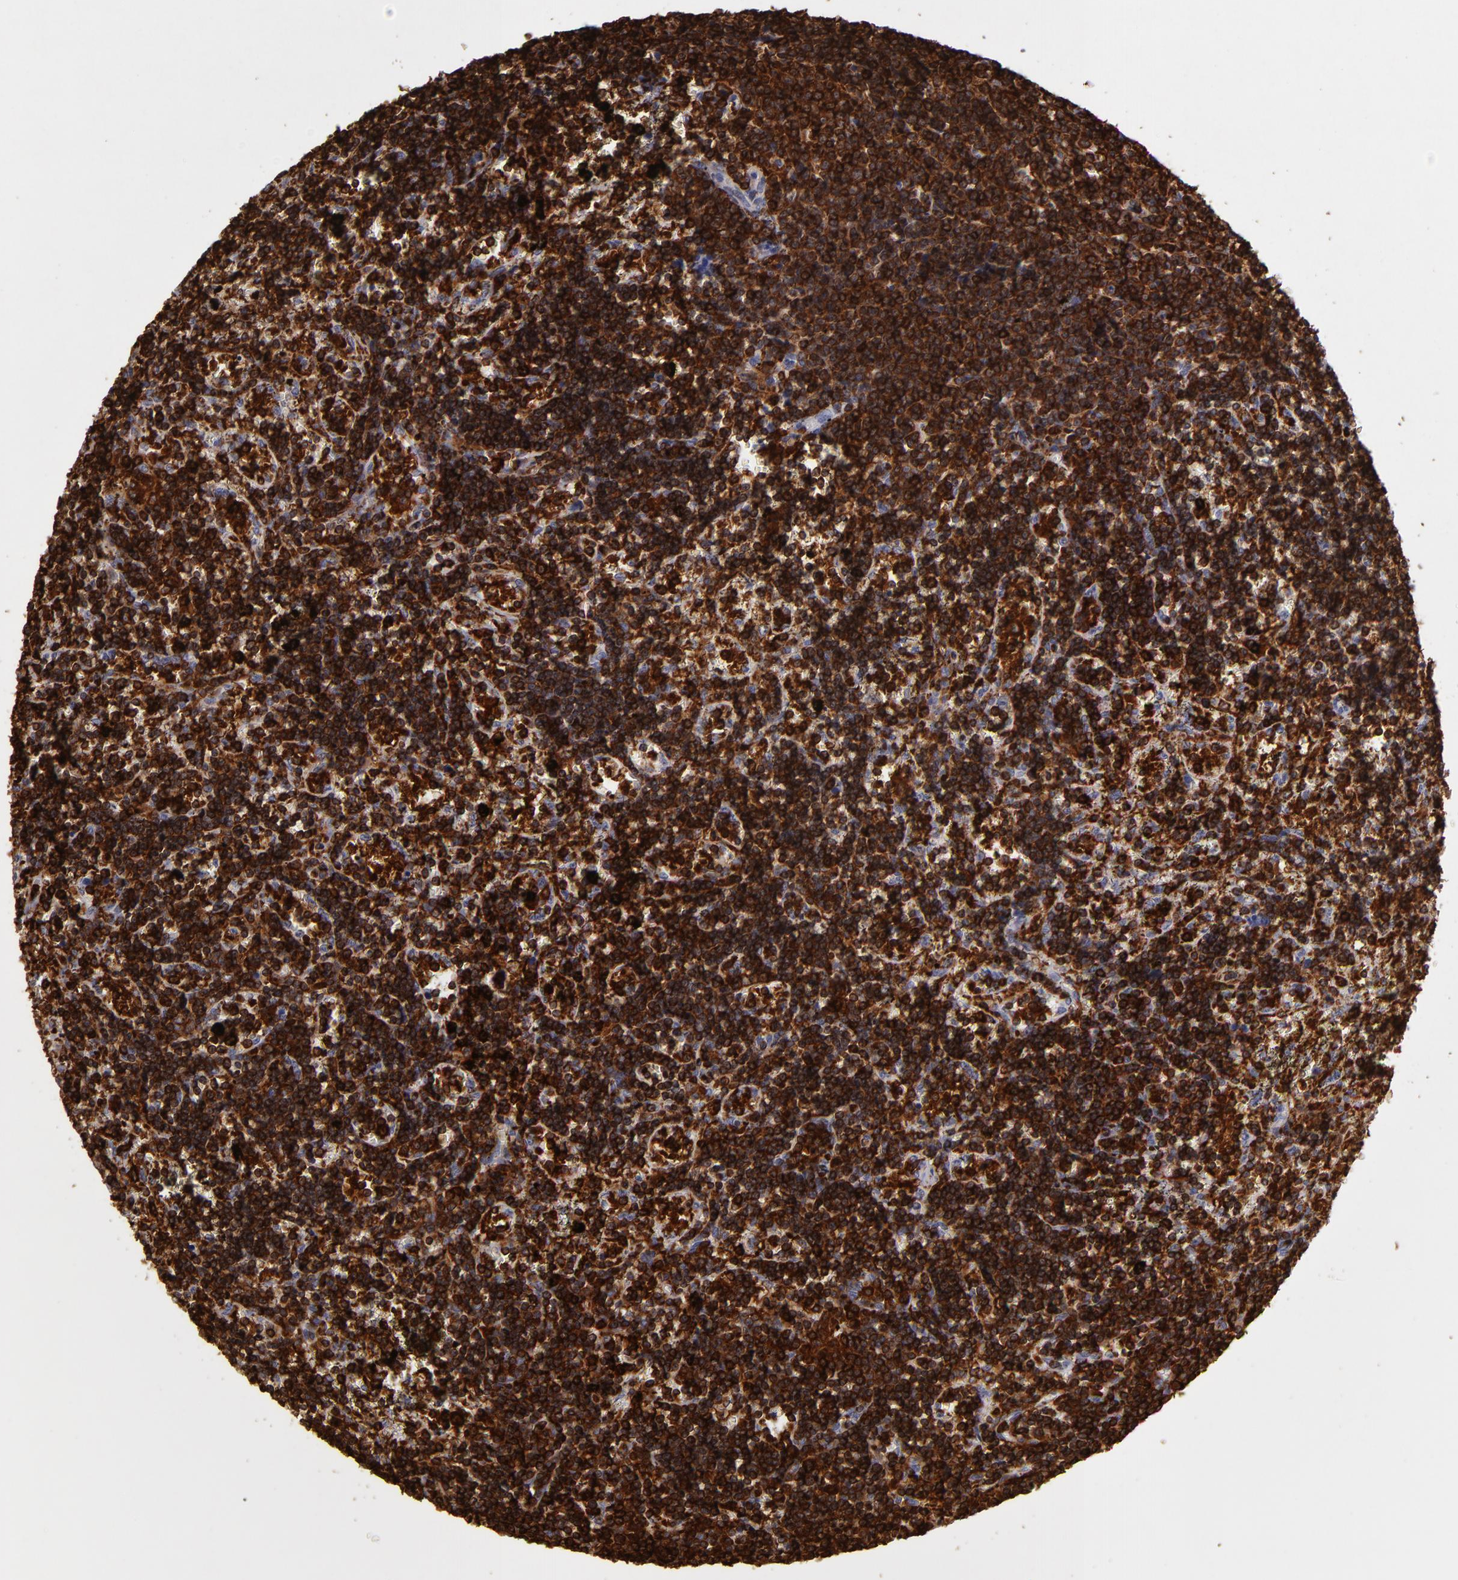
{"staining": {"intensity": "strong", "quantity": ">75%", "location": "cytoplasmic/membranous"}, "tissue": "lymphoma", "cell_type": "Tumor cells", "image_type": "cancer", "snomed": [{"axis": "morphology", "description": "Malignant lymphoma, non-Hodgkin's type, Low grade"}, {"axis": "topography", "description": "Spleen"}], "caption": "This is a micrograph of IHC staining of malignant lymphoma, non-Hodgkin's type (low-grade), which shows strong staining in the cytoplasmic/membranous of tumor cells.", "gene": "WAS", "patient": {"sex": "male", "age": 60}}